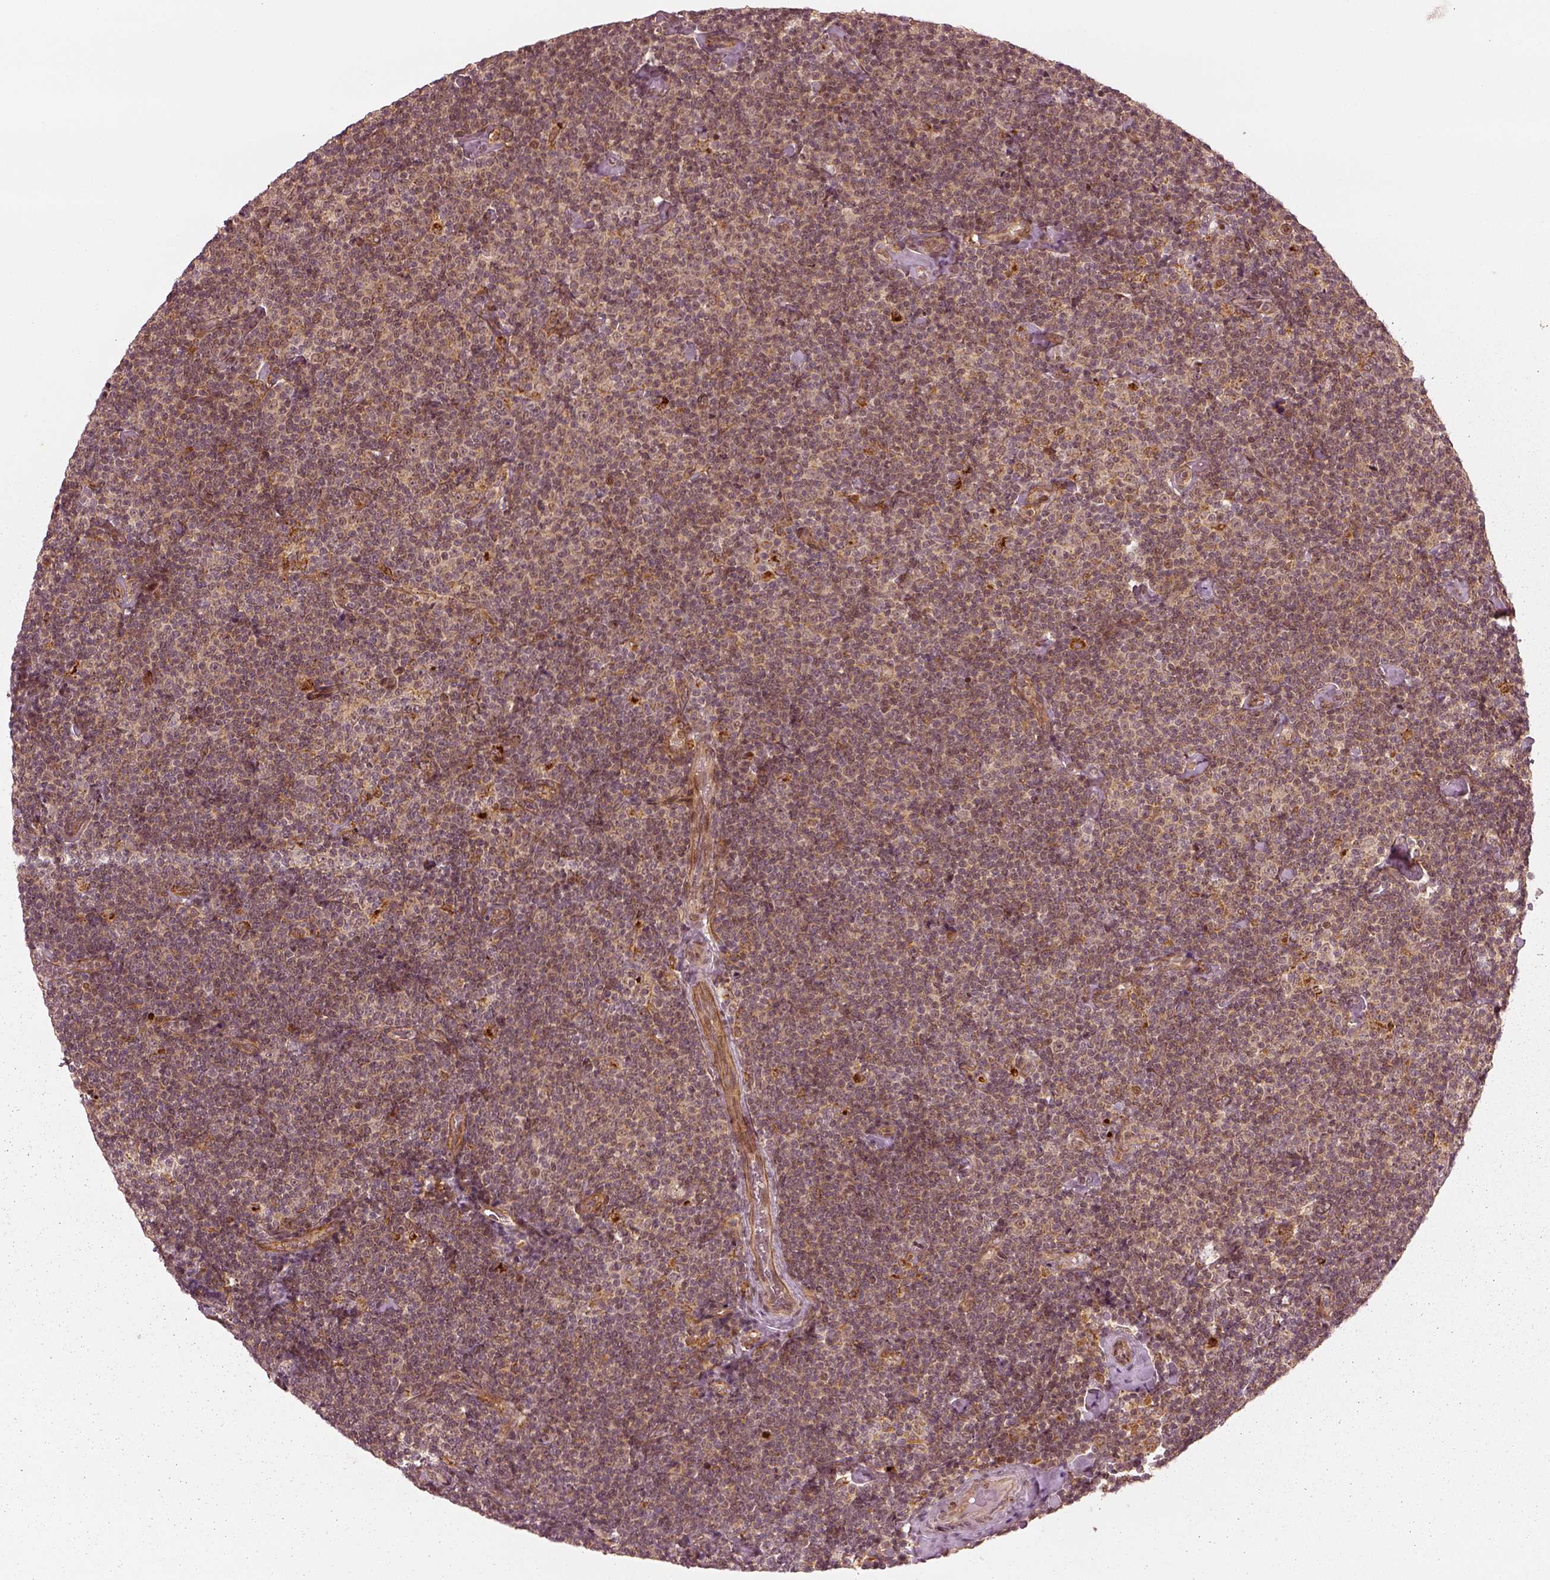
{"staining": {"intensity": "weak", "quantity": "25%-75%", "location": "cytoplasmic/membranous"}, "tissue": "lymphoma", "cell_type": "Tumor cells", "image_type": "cancer", "snomed": [{"axis": "morphology", "description": "Malignant lymphoma, non-Hodgkin's type, Low grade"}, {"axis": "topography", "description": "Lymph node"}], "caption": "A histopathology image showing weak cytoplasmic/membranous staining in approximately 25%-75% of tumor cells in low-grade malignant lymphoma, non-Hodgkin's type, as visualized by brown immunohistochemical staining.", "gene": "SLC12A9", "patient": {"sex": "male", "age": 81}}